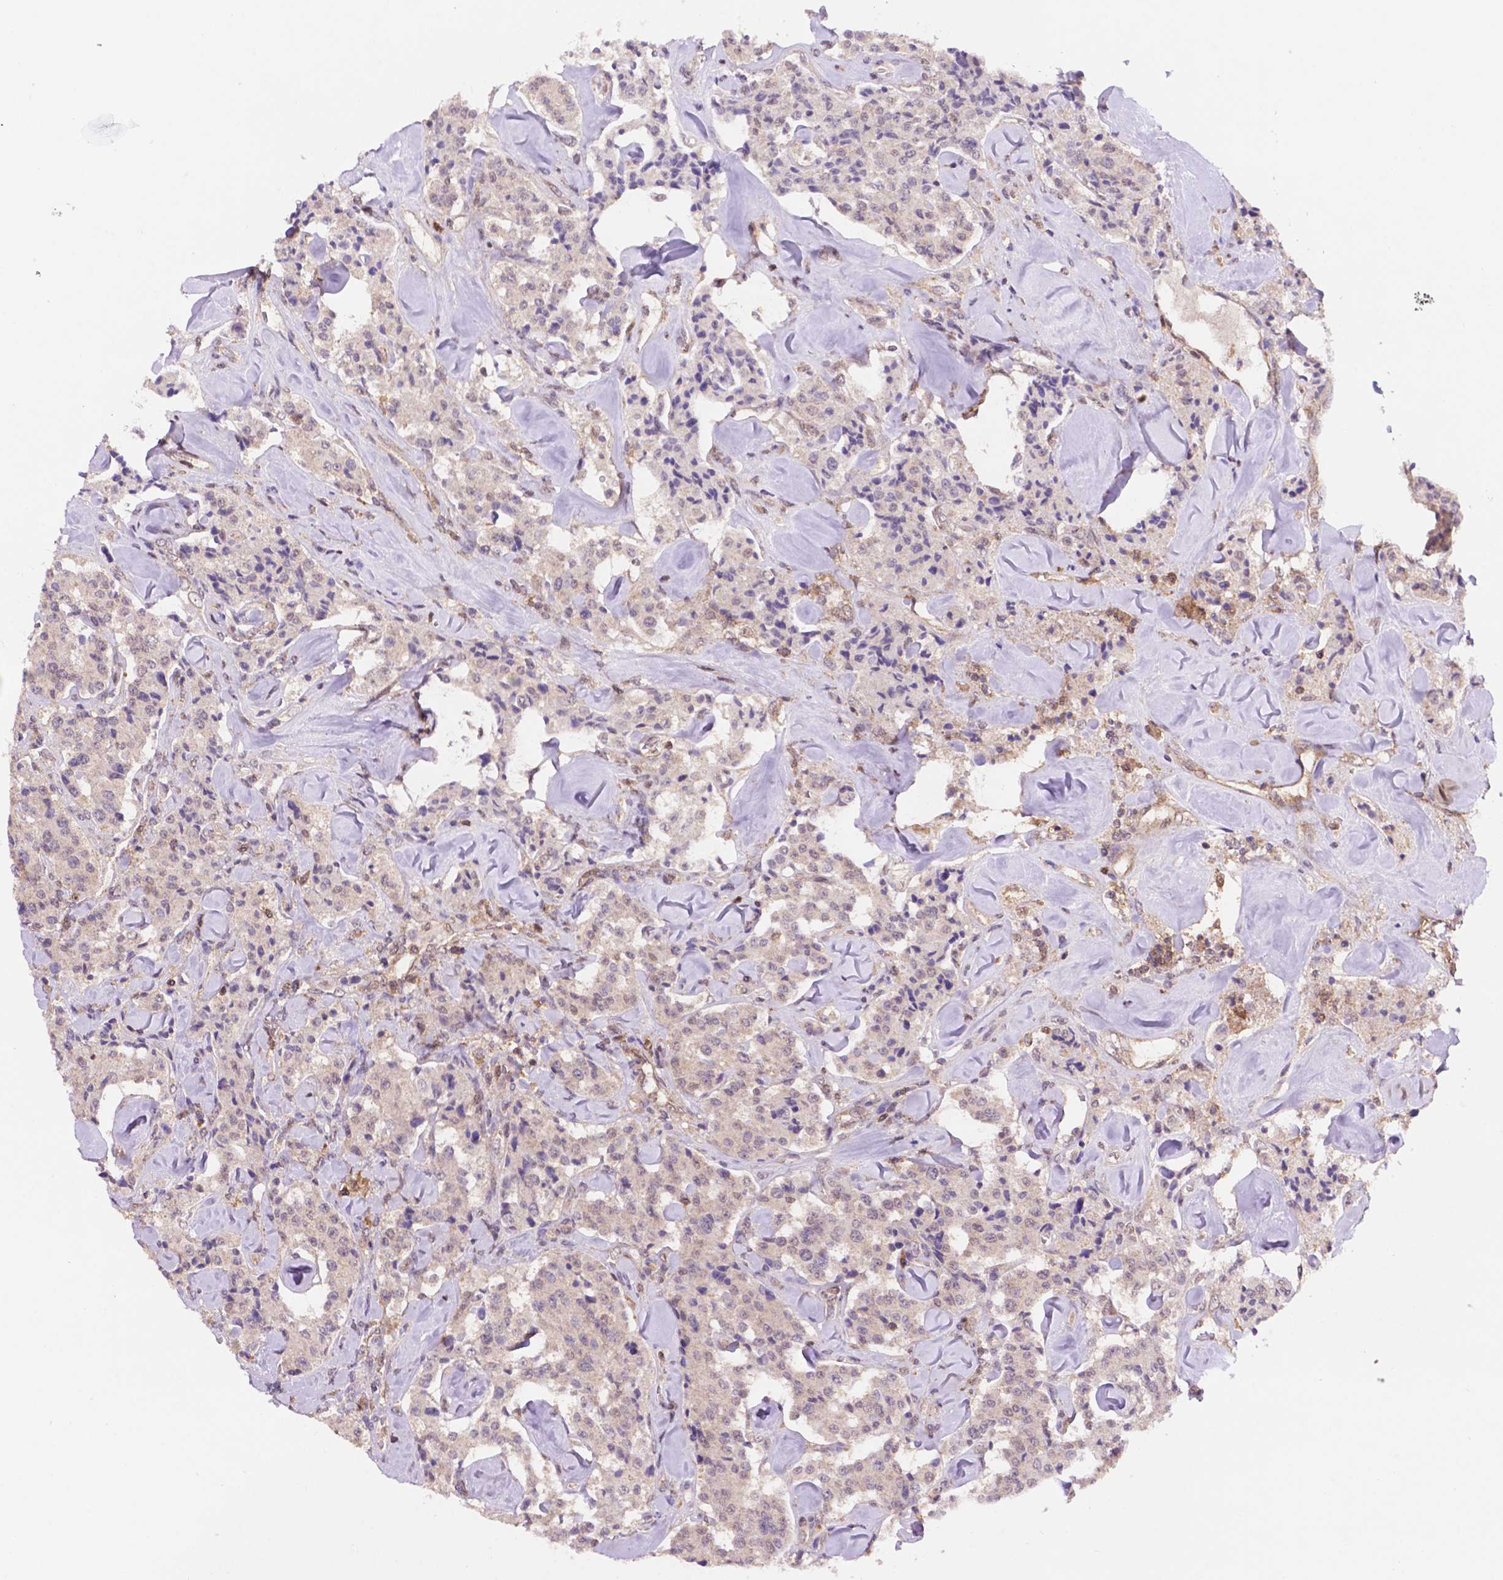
{"staining": {"intensity": "negative", "quantity": "none", "location": "none"}, "tissue": "carcinoid", "cell_type": "Tumor cells", "image_type": "cancer", "snomed": [{"axis": "morphology", "description": "Carcinoid, malignant, NOS"}, {"axis": "topography", "description": "Pancreas"}], "caption": "There is no significant expression in tumor cells of carcinoid.", "gene": "UBE2L6", "patient": {"sex": "male", "age": 41}}